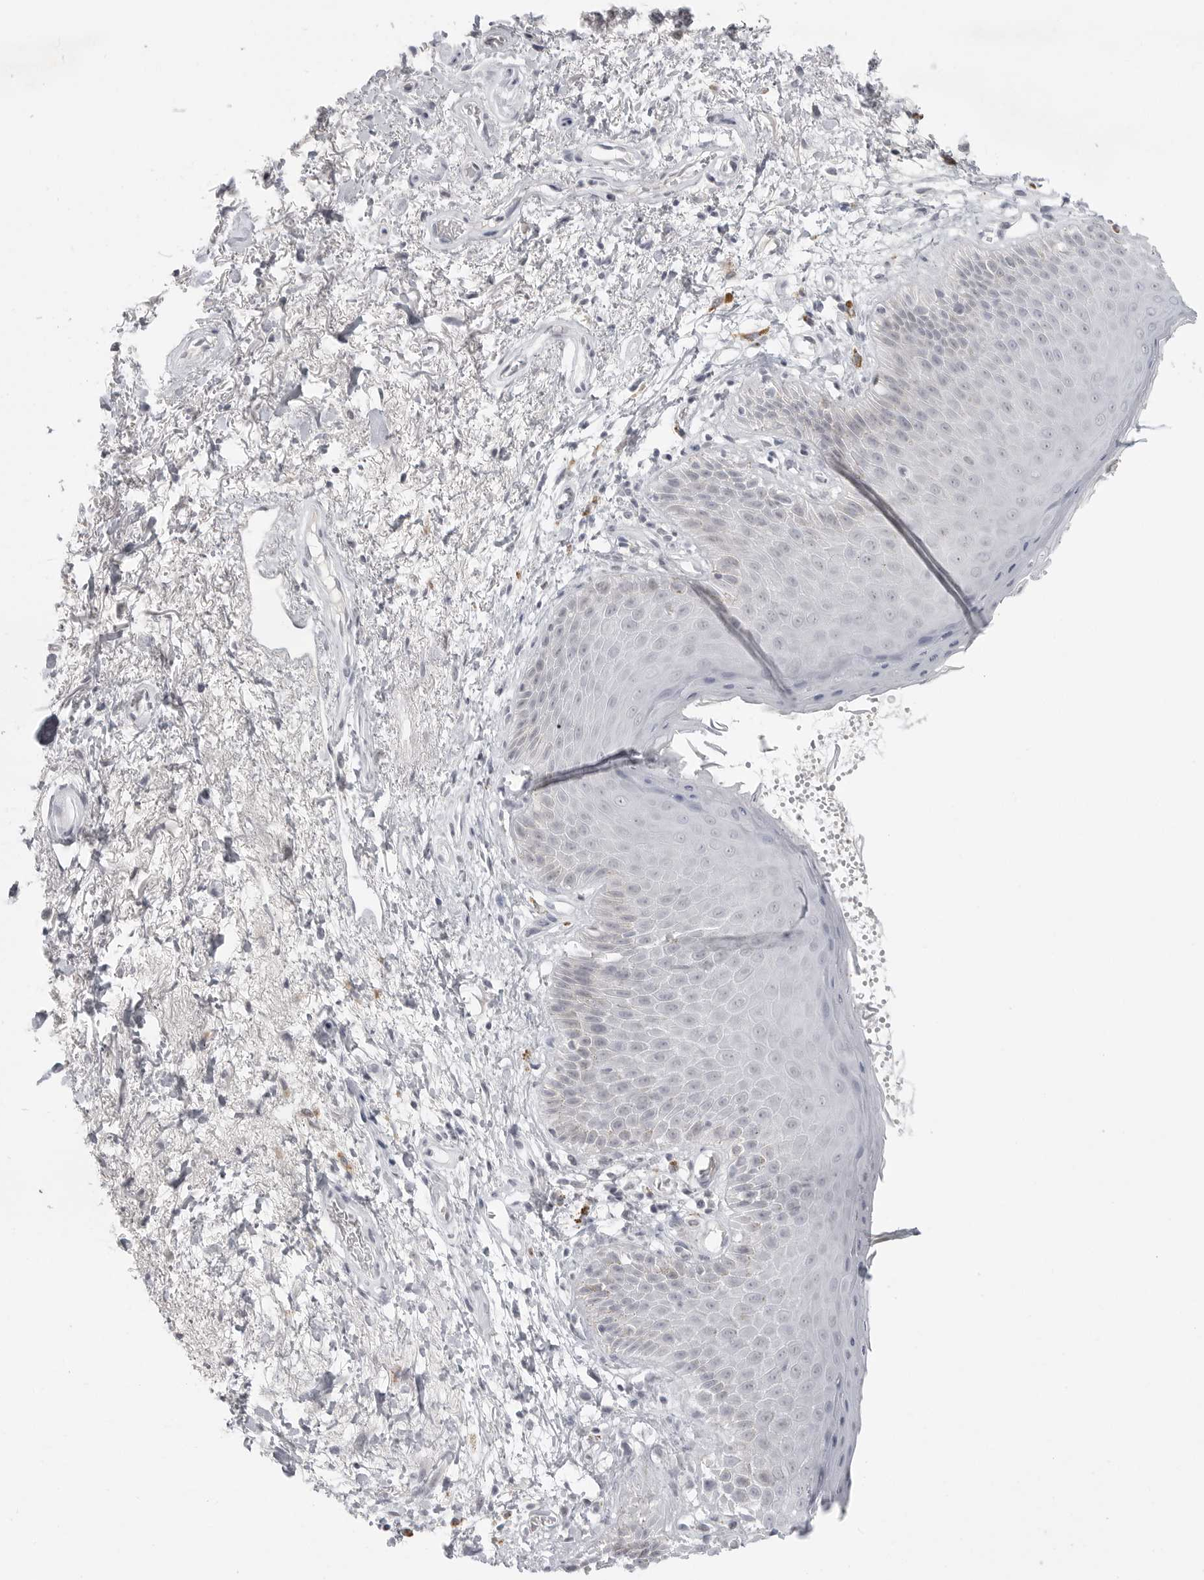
{"staining": {"intensity": "moderate", "quantity": "<25%", "location": "cytoplasmic/membranous"}, "tissue": "skin", "cell_type": "Epidermal cells", "image_type": "normal", "snomed": [{"axis": "morphology", "description": "Normal tissue, NOS"}, {"axis": "topography", "description": "Anal"}], "caption": "DAB immunohistochemical staining of normal human skin displays moderate cytoplasmic/membranous protein positivity in approximately <25% of epidermal cells. (brown staining indicates protein expression, while blue staining denotes nuclei).", "gene": "TCTN3", "patient": {"sex": "male", "age": 74}}